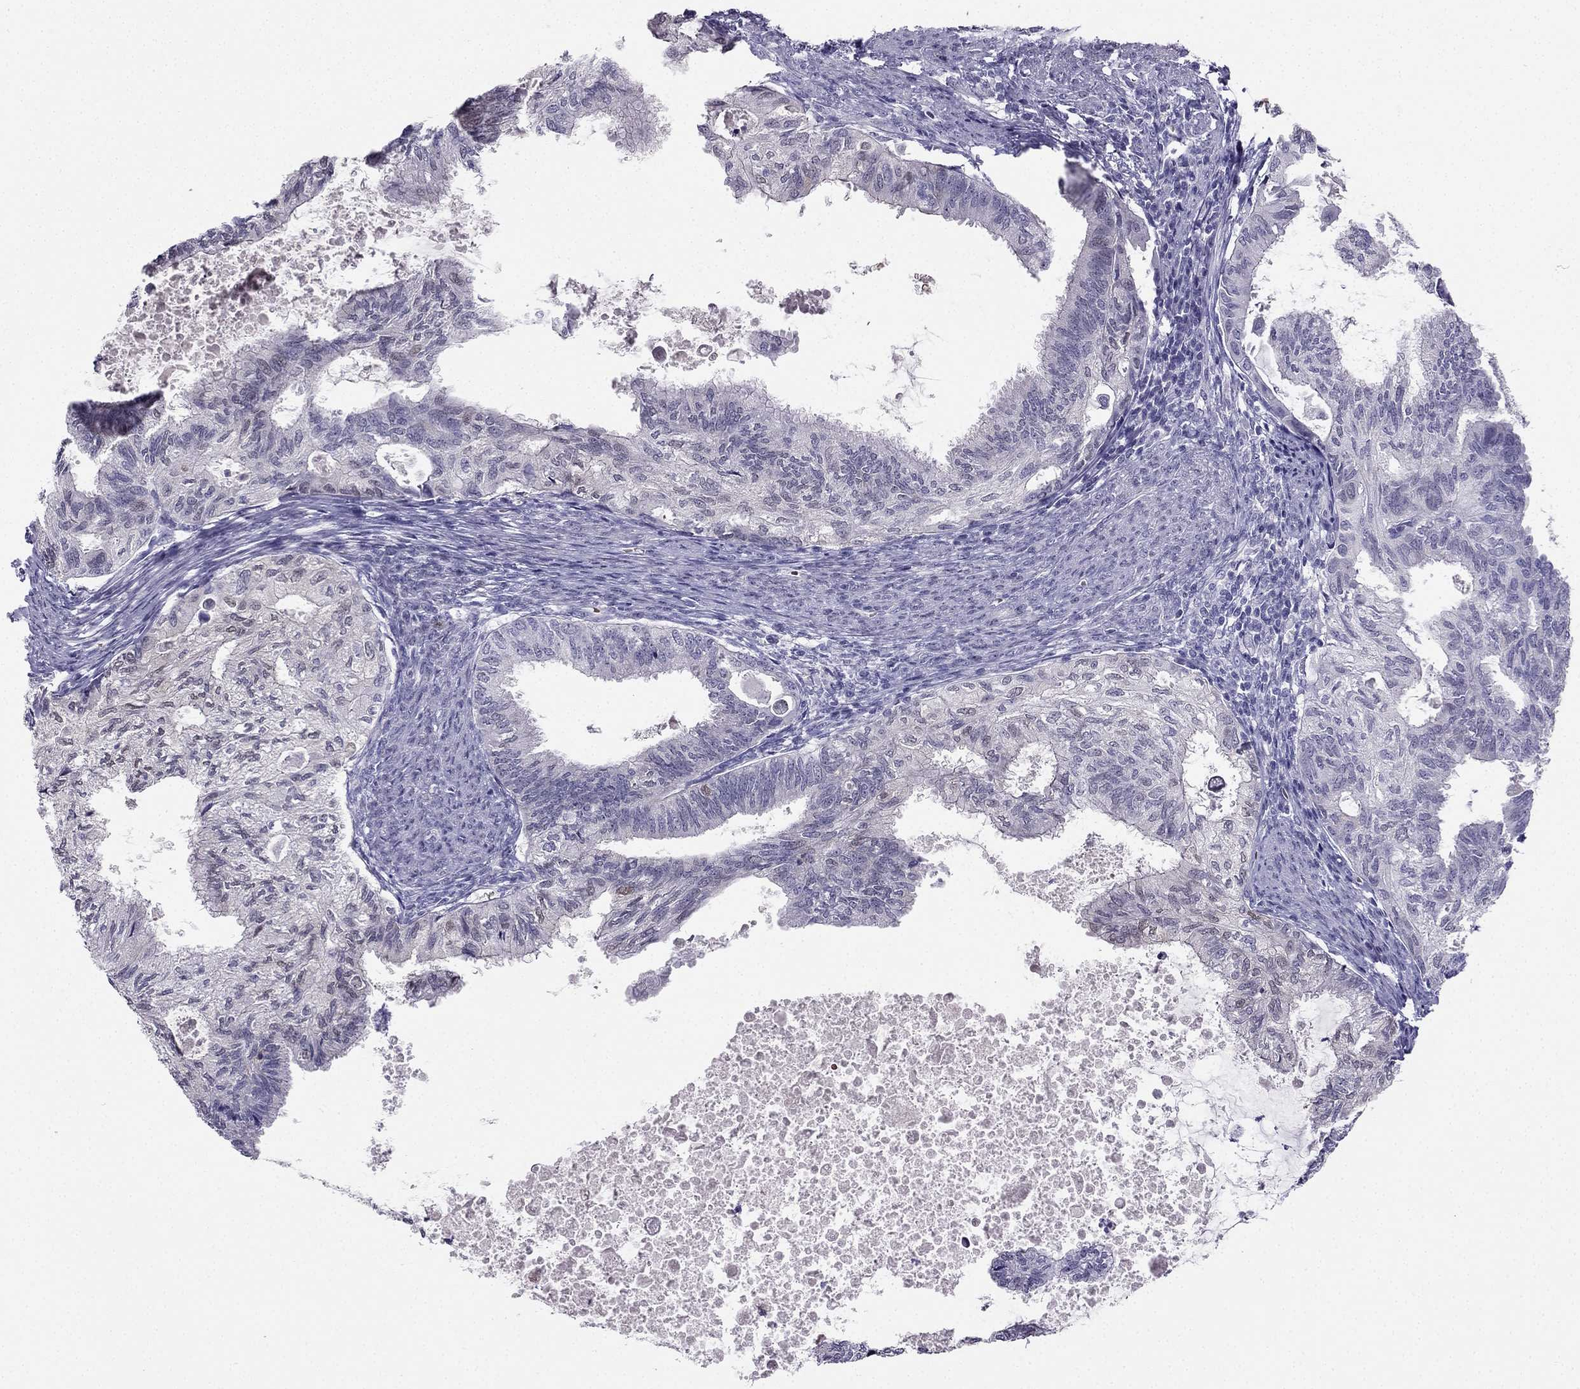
{"staining": {"intensity": "negative", "quantity": "none", "location": "none"}, "tissue": "endometrial cancer", "cell_type": "Tumor cells", "image_type": "cancer", "snomed": [{"axis": "morphology", "description": "Adenocarcinoma, NOS"}, {"axis": "topography", "description": "Endometrium"}], "caption": "Tumor cells are negative for protein expression in human endometrial cancer (adenocarcinoma).", "gene": "RSPH14", "patient": {"sex": "female", "age": 86}}